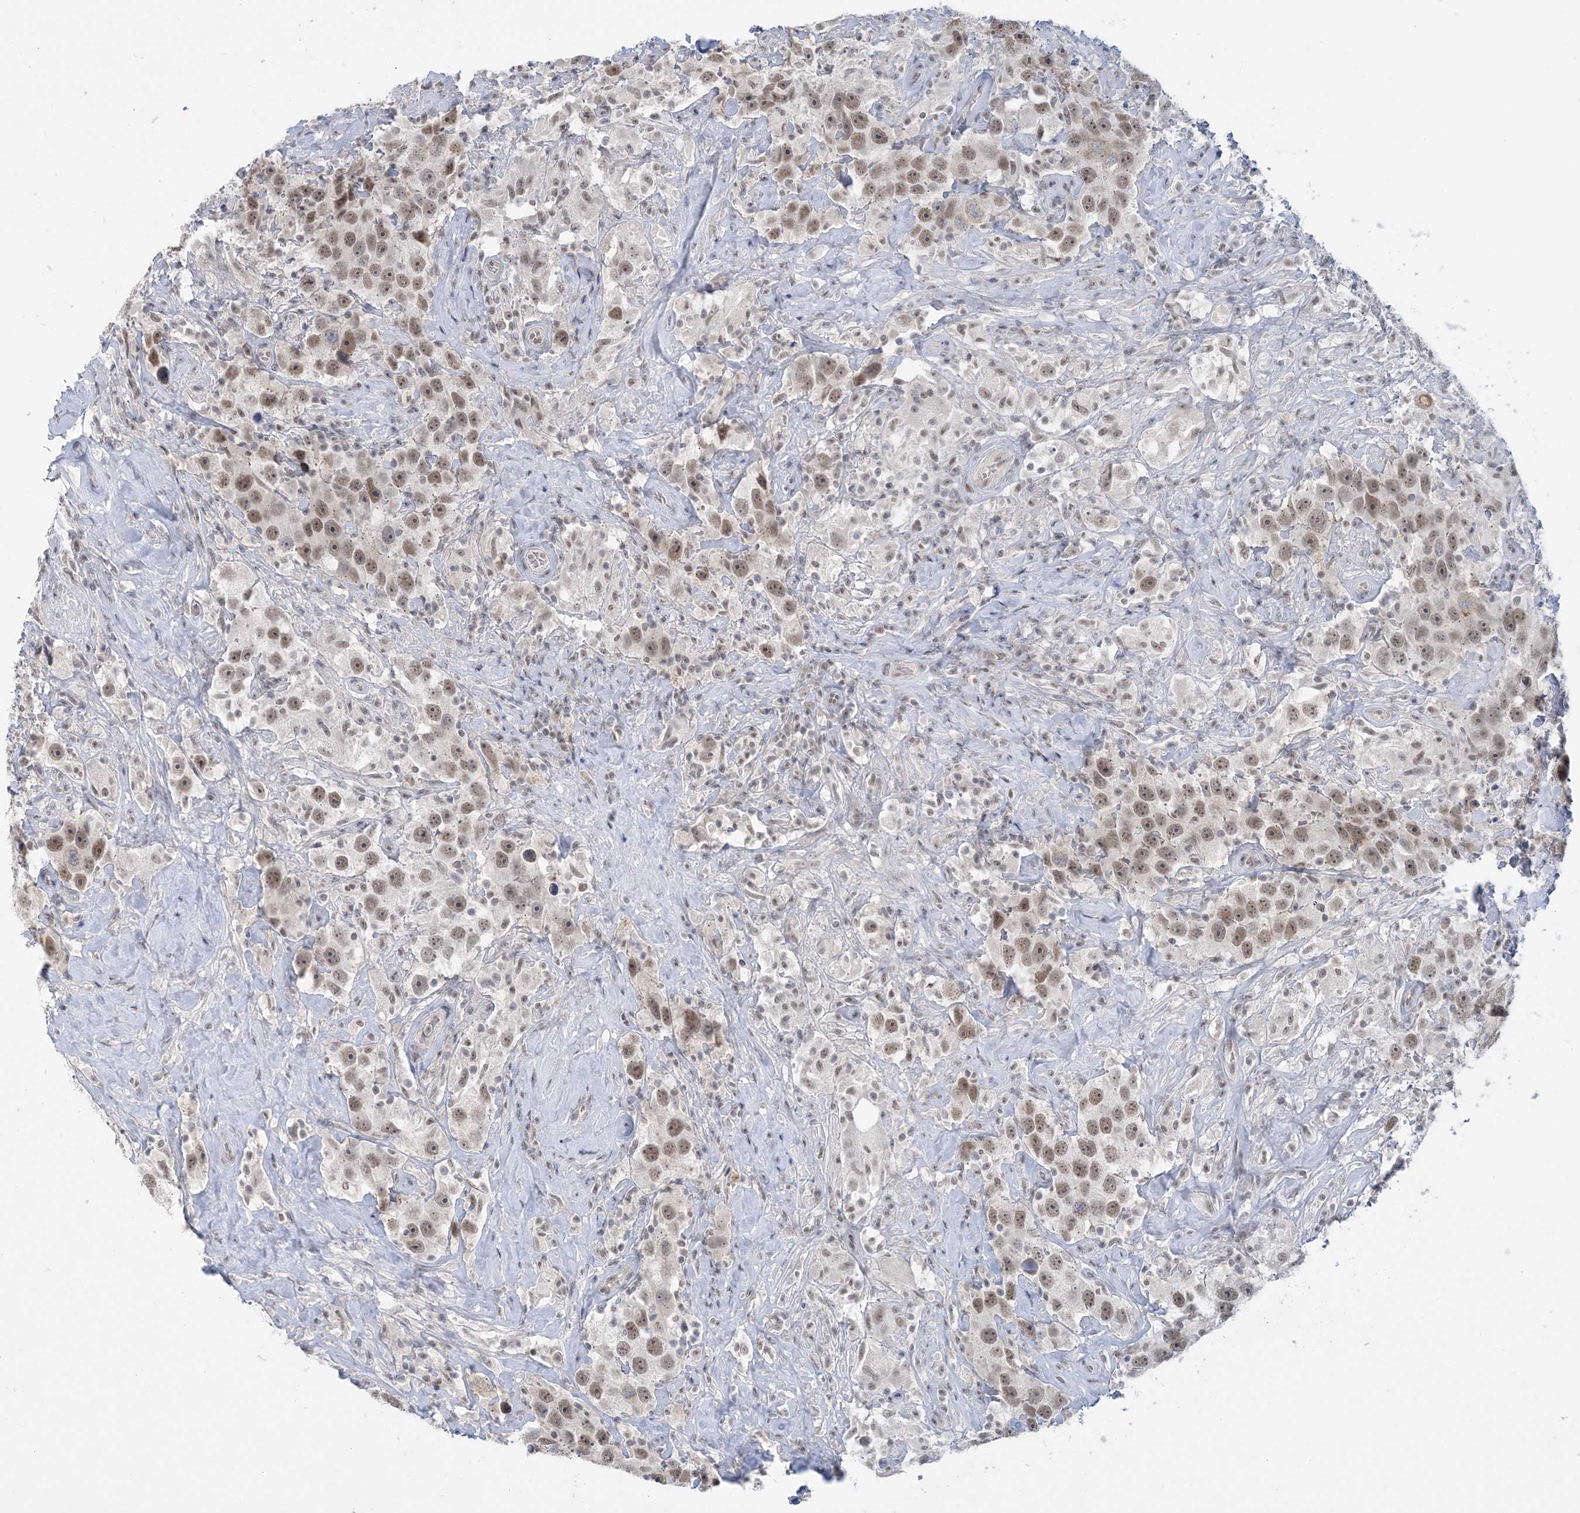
{"staining": {"intensity": "moderate", "quantity": ">75%", "location": "nuclear"}, "tissue": "testis cancer", "cell_type": "Tumor cells", "image_type": "cancer", "snomed": [{"axis": "morphology", "description": "Seminoma, NOS"}, {"axis": "topography", "description": "Testis"}], "caption": "A photomicrograph of human testis cancer stained for a protein shows moderate nuclear brown staining in tumor cells.", "gene": "KMT2D", "patient": {"sex": "male", "age": 49}}